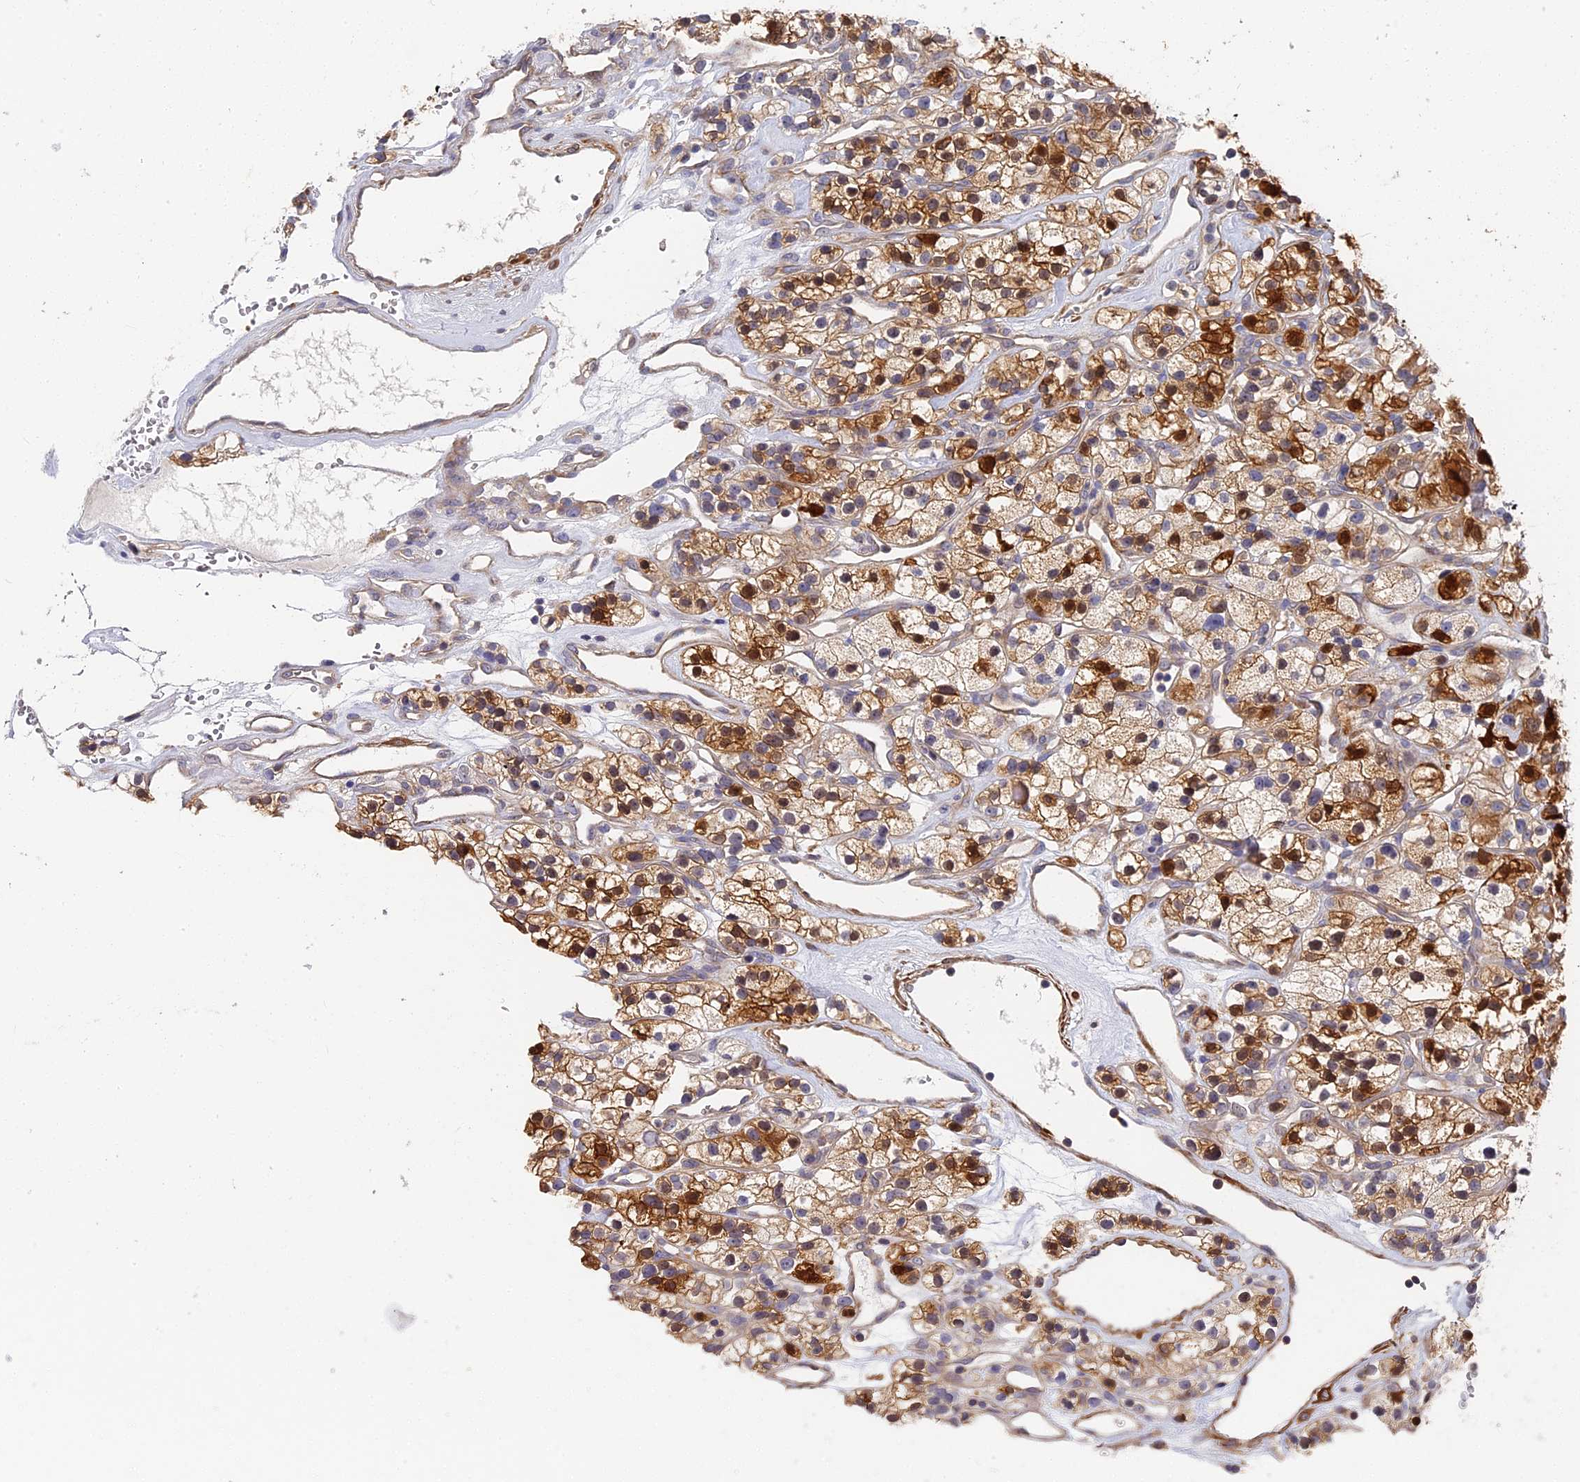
{"staining": {"intensity": "moderate", "quantity": ">75%", "location": "cytoplasmic/membranous,nuclear"}, "tissue": "renal cancer", "cell_type": "Tumor cells", "image_type": "cancer", "snomed": [{"axis": "morphology", "description": "Adenocarcinoma, NOS"}, {"axis": "topography", "description": "Kidney"}], "caption": "A histopathology image of human renal cancer (adenocarcinoma) stained for a protein shows moderate cytoplasmic/membranous and nuclear brown staining in tumor cells.", "gene": "CCDC113", "patient": {"sex": "female", "age": 57}}